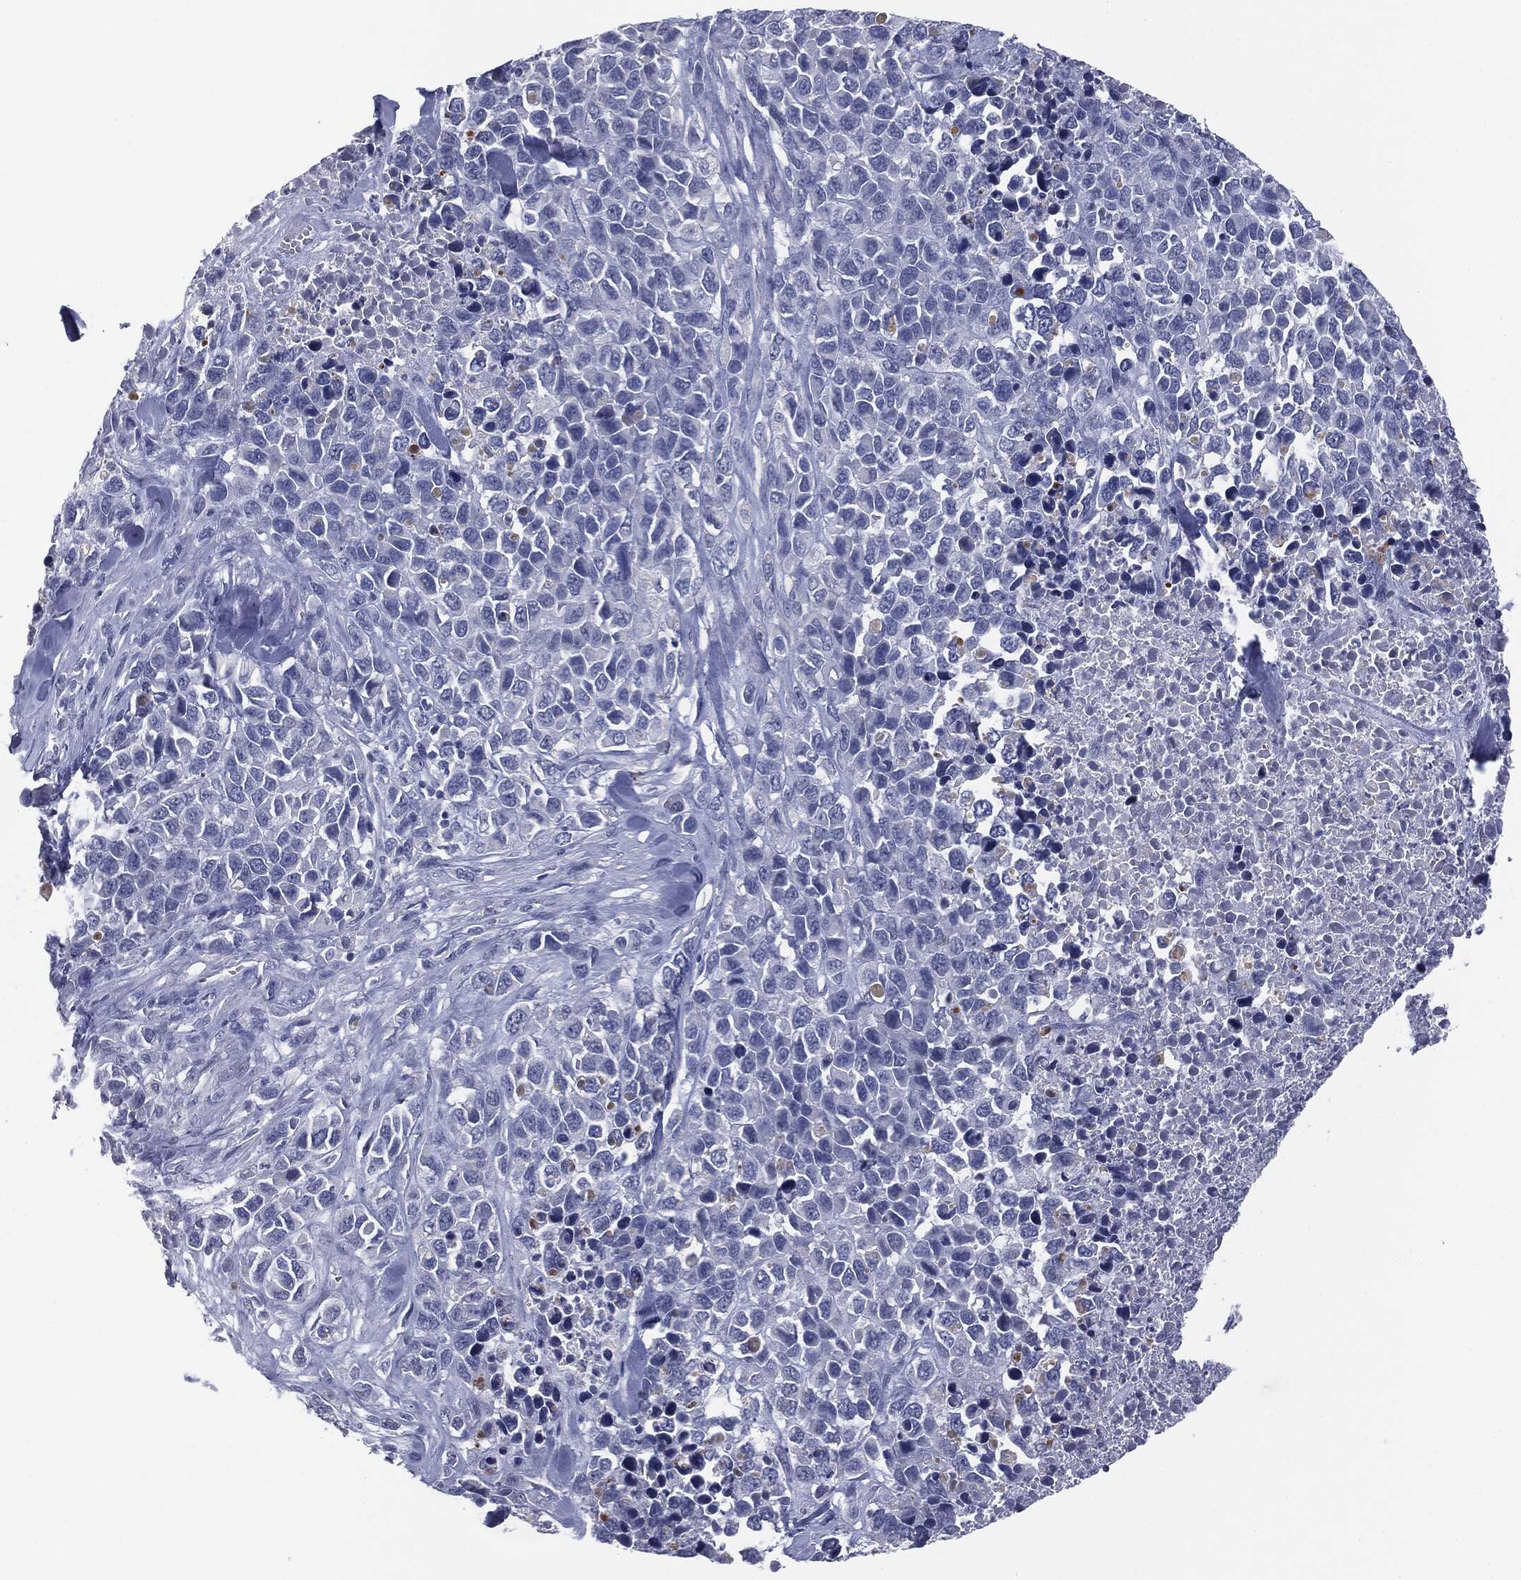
{"staining": {"intensity": "negative", "quantity": "none", "location": "none"}, "tissue": "melanoma", "cell_type": "Tumor cells", "image_type": "cancer", "snomed": [{"axis": "morphology", "description": "Malignant melanoma, Metastatic site"}, {"axis": "topography", "description": "Skin"}], "caption": "High magnification brightfield microscopy of malignant melanoma (metastatic site) stained with DAB (brown) and counterstained with hematoxylin (blue): tumor cells show no significant expression. (DAB immunohistochemistry with hematoxylin counter stain).", "gene": "MUC1", "patient": {"sex": "male", "age": 84}}